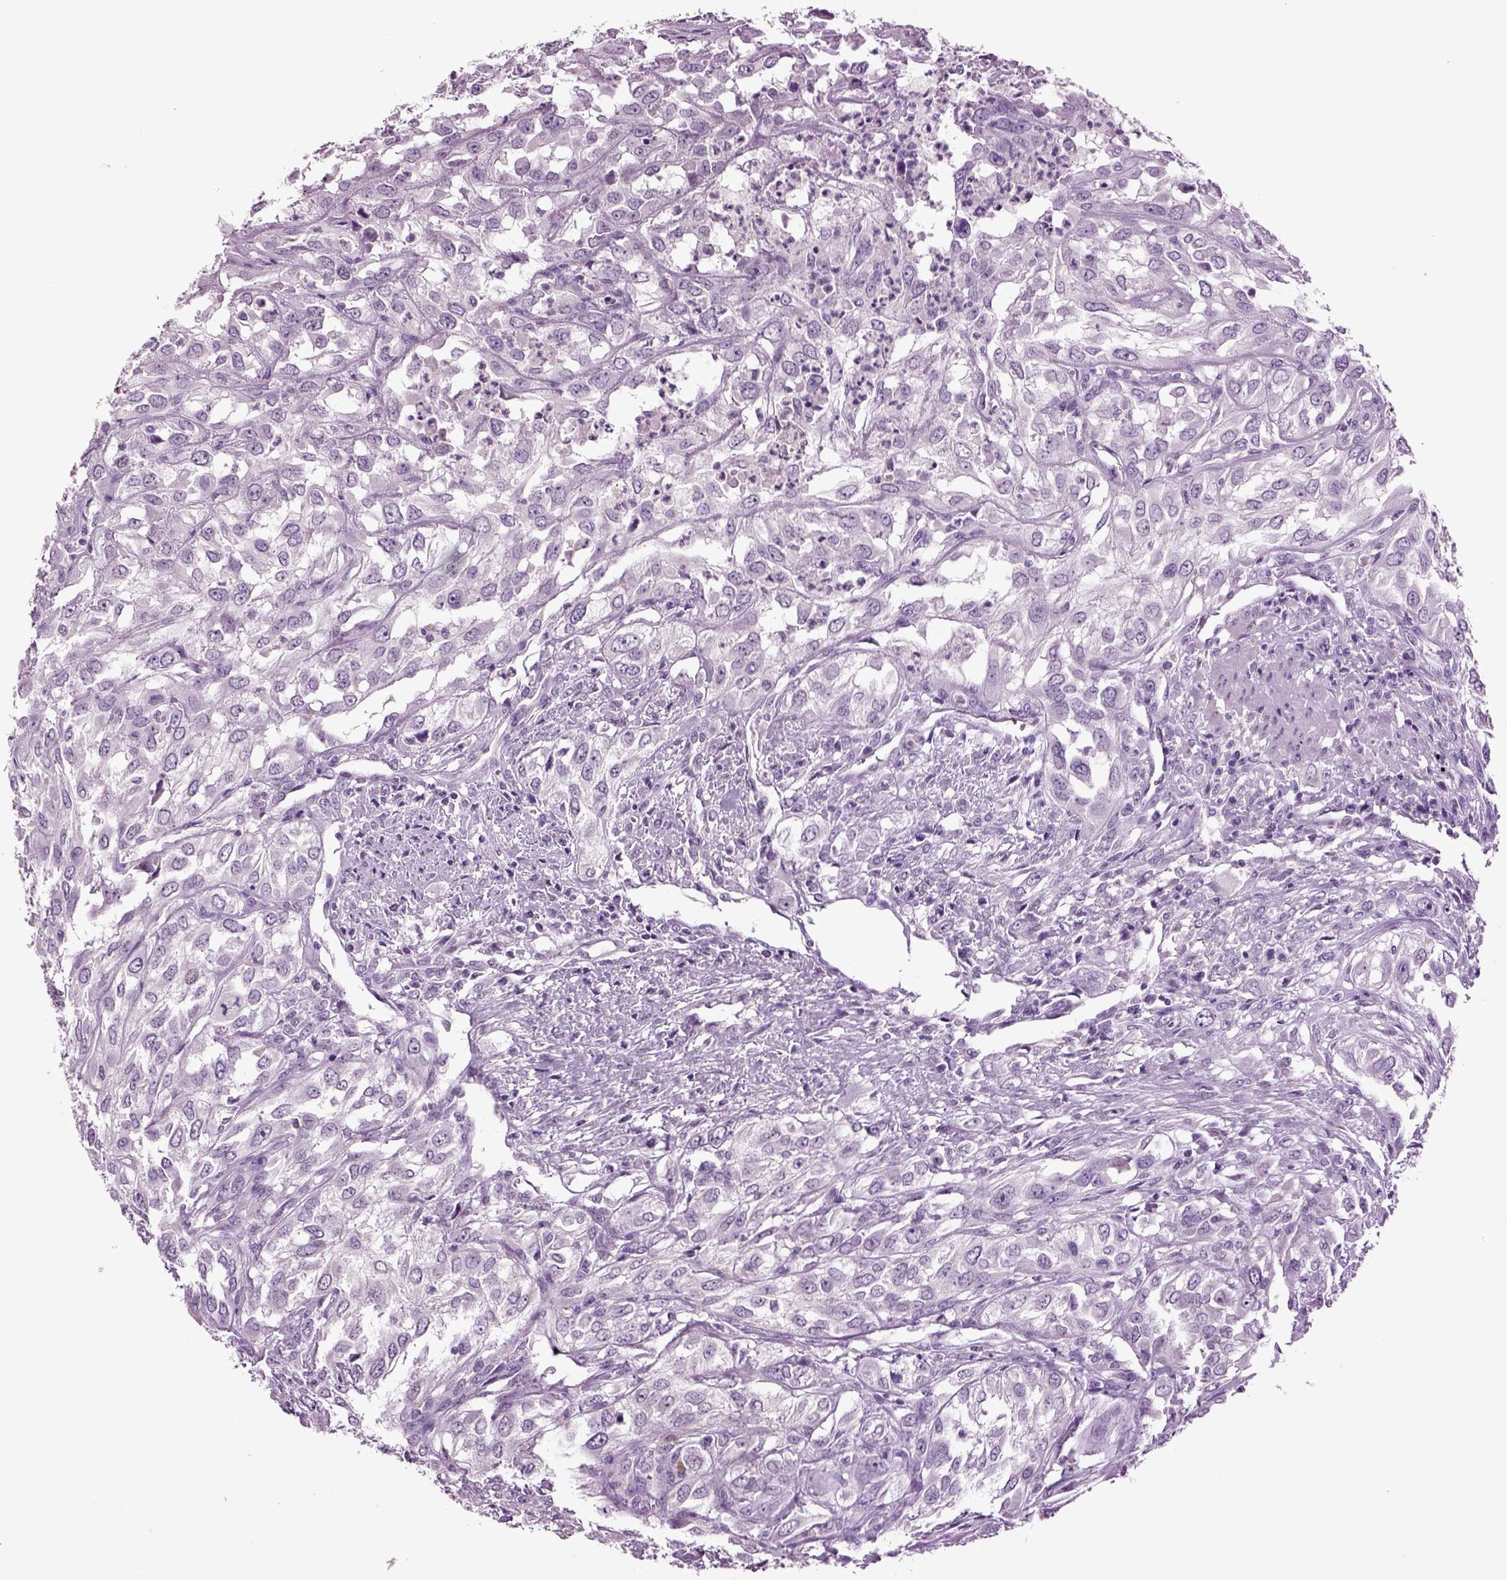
{"staining": {"intensity": "negative", "quantity": "none", "location": "none"}, "tissue": "urothelial cancer", "cell_type": "Tumor cells", "image_type": "cancer", "snomed": [{"axis": "morphology", "description": "Urothelial carcinoma, High grade"}, {"axis": "topography", "description": "Urinary bladder"}], "caption": "Immunohistochemistry (IHC) photomicrograph of neoplastic tissue: human urothelial carcinoma (high-grade) stained with DAB exhibits no significant protein staining in tumor cells.", "gene": "SLC17A6", "patient": {"sex": "male", "age": 67}}